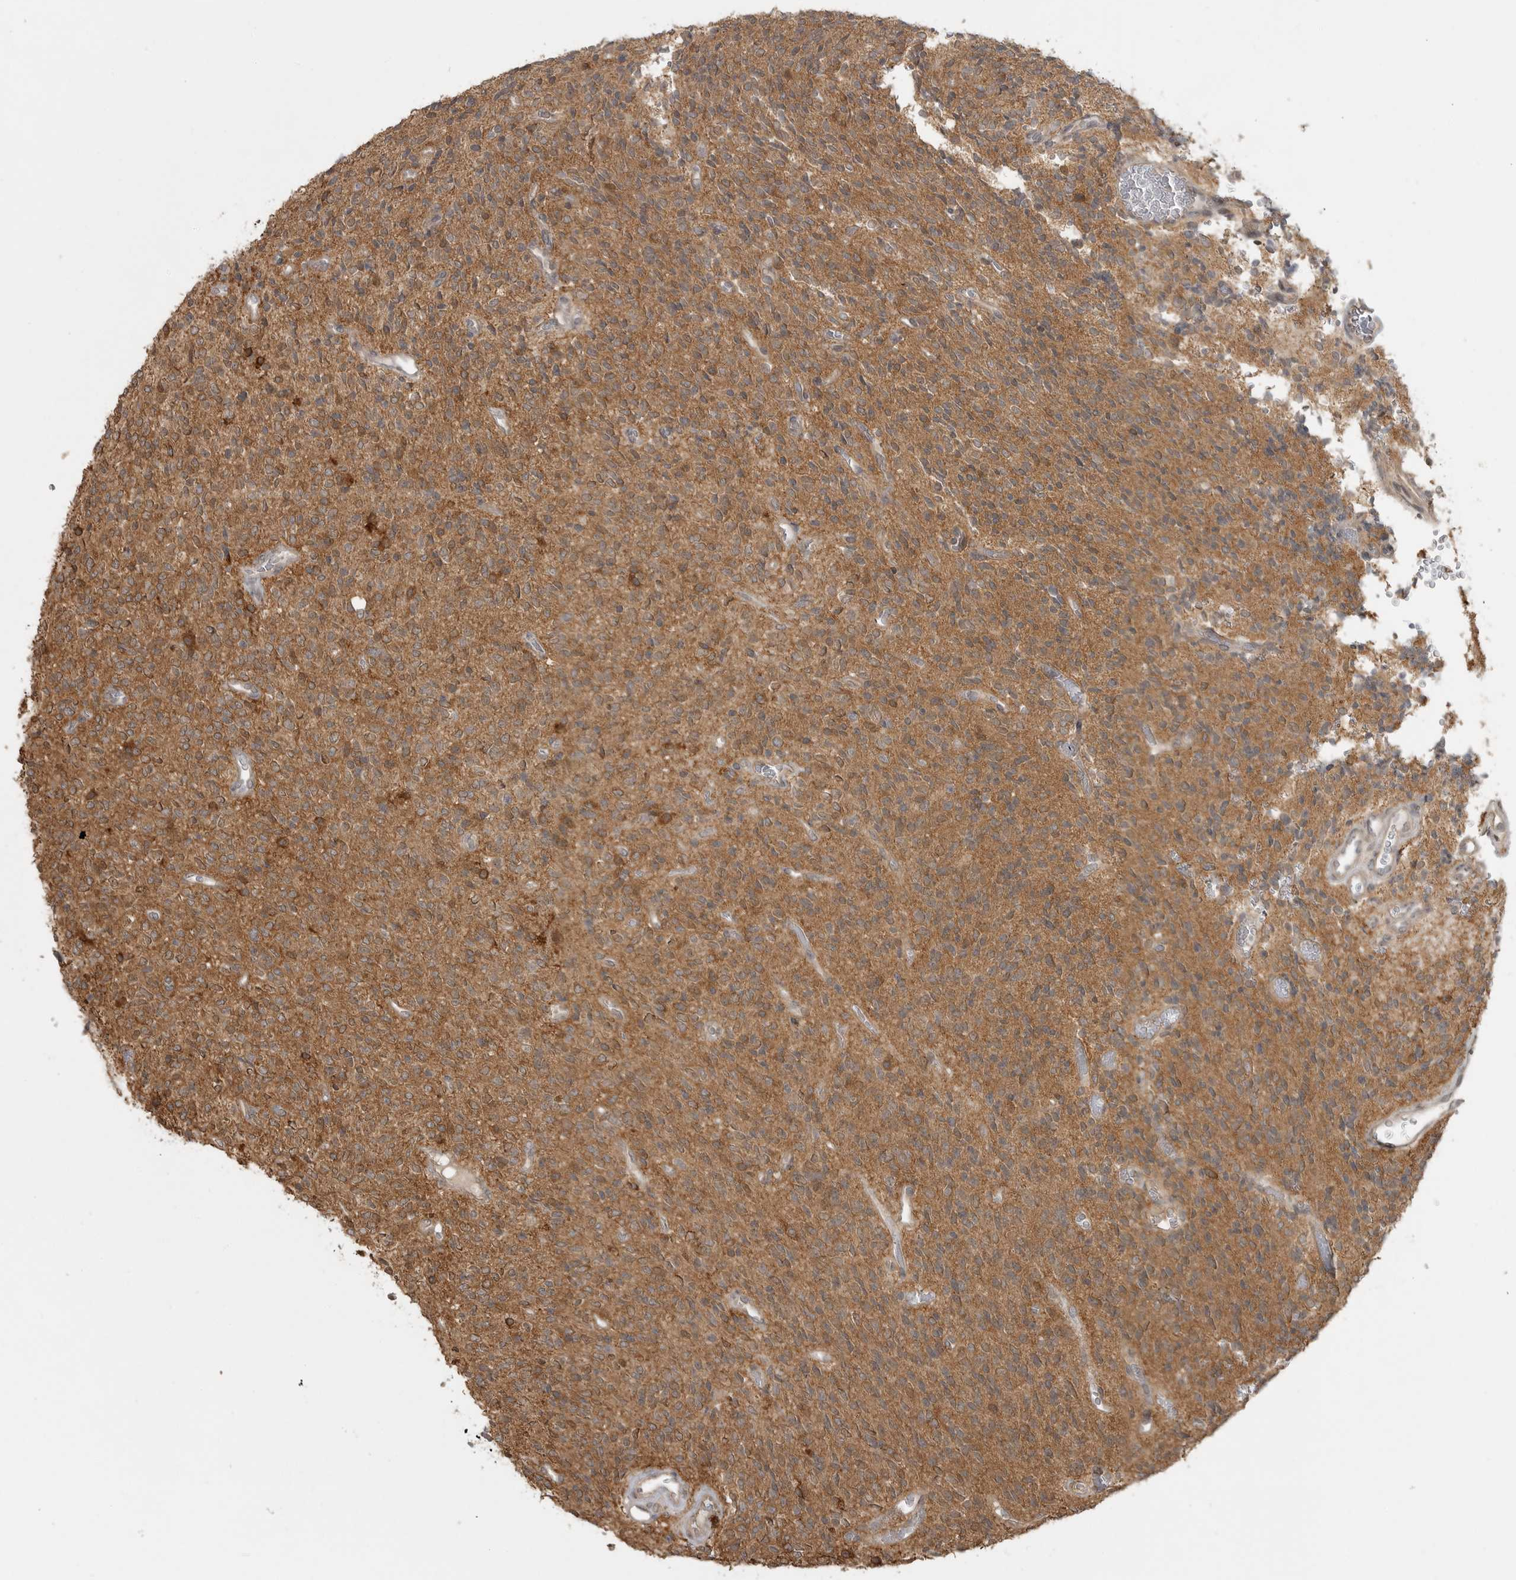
{"staining": {"intensity": "moderate", "quantity": ">75%", "location": "cytoplasmic/membranous"}, "tissue": "glioma", "cell_type": "Tumor cells", "image_type": "cancer", "snomed": [{"axis": "morphology", "description": "Glioma, malignant, High grade"}, {"axis": "topography", "description": "Brain"}], "caption": "An image of malignant glioma (high-grade) stained for a protein displays moderate cytoplasmic/membranous brown staining in tumor cells. The protein is shown in brown color, while the nuclei are stained blue.", "gene": "LLGL1", "patient": {"sex": "male", "age": 34}}